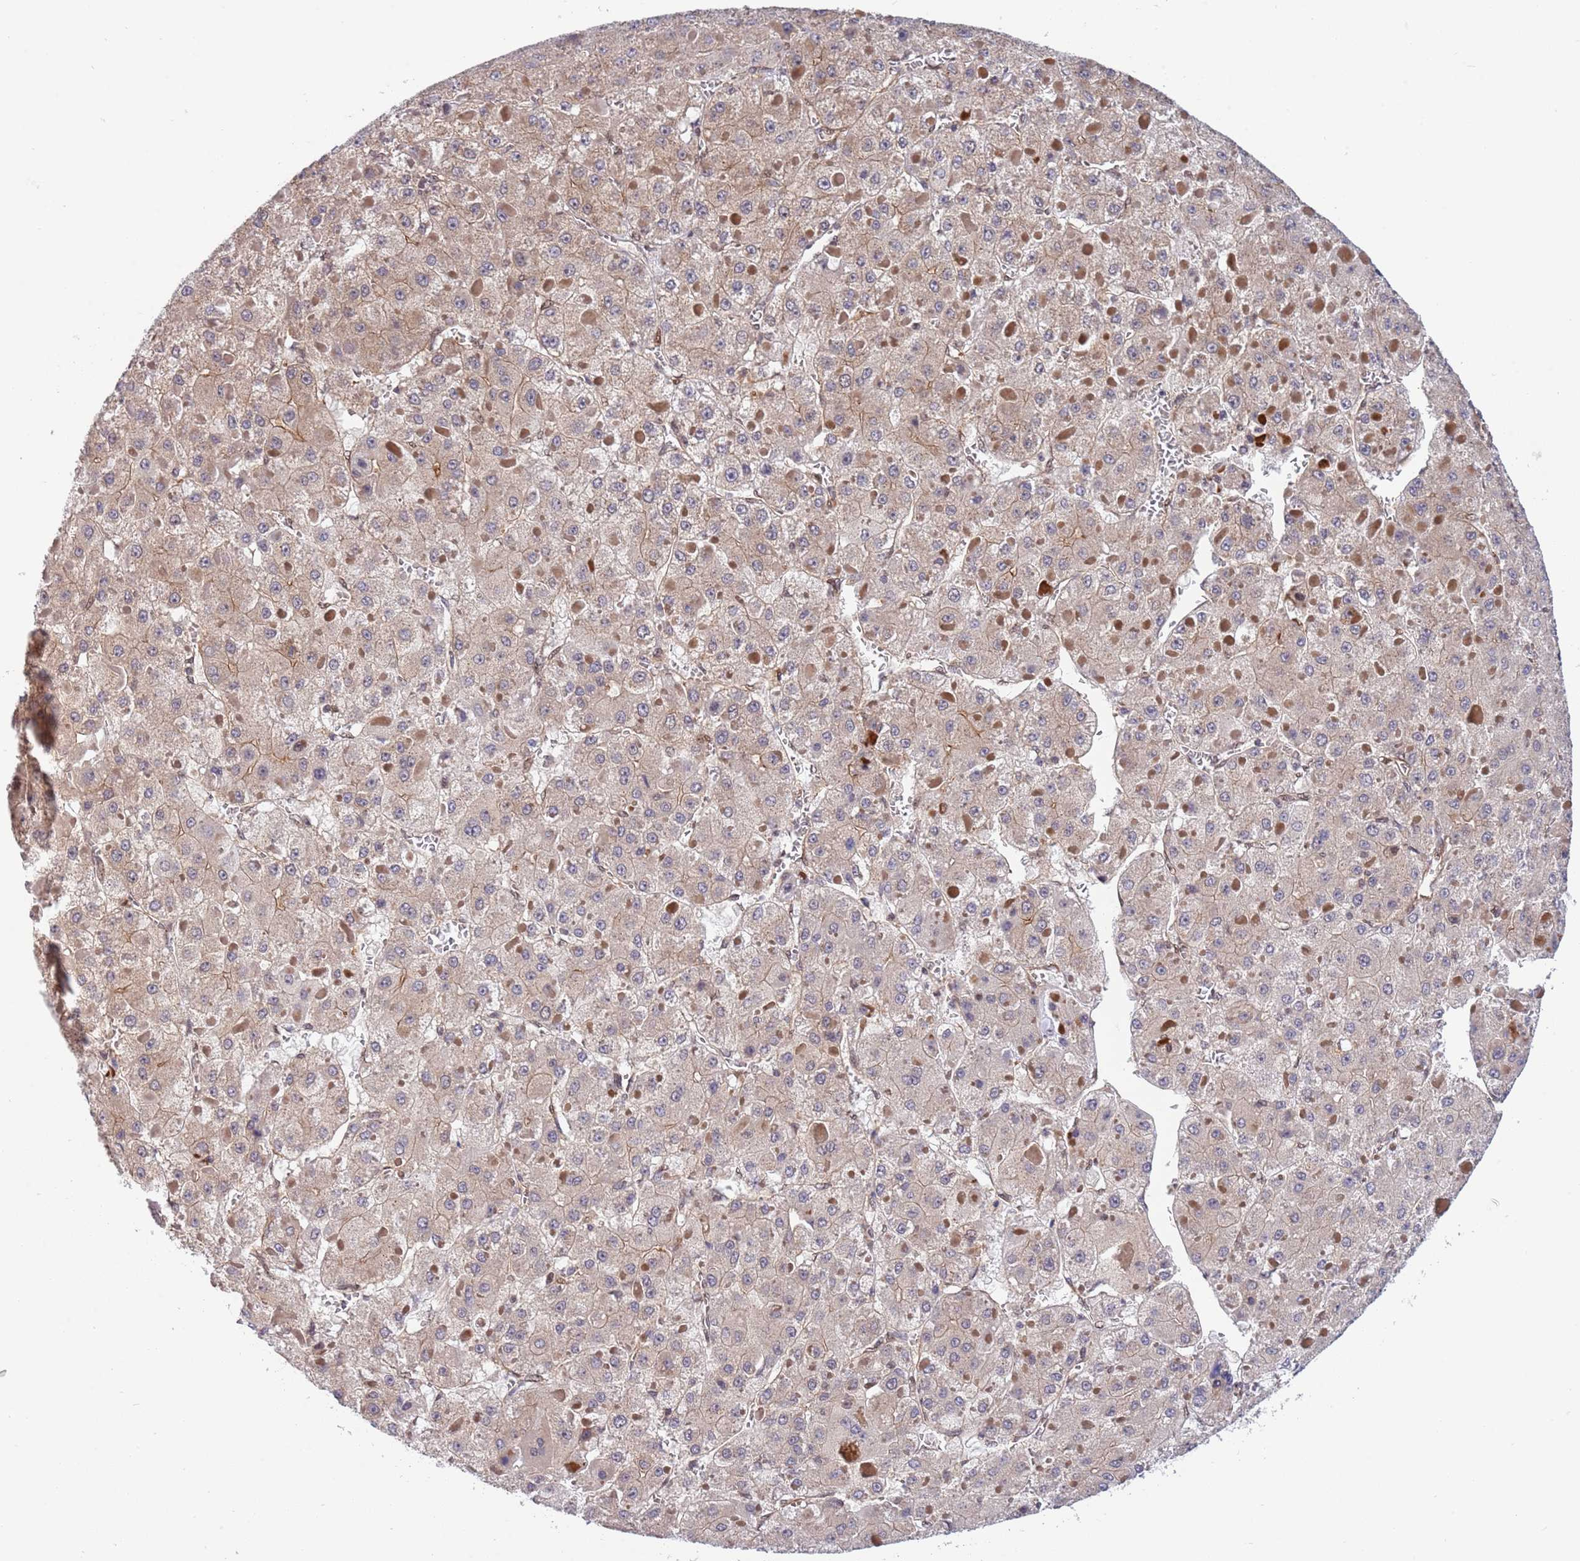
{"staining": {"intensity": "weak", "quantity": "25%-75%", "location": "cytoplasmic/membranous"}, "tissue": "liver cancer", "cell_type": "Tumor cells", "image_type": "cancer", "snomed": [{"axis": "morphology", "description": "Carcinoma, Hepatocellular, NOS"}, {"axis": "topography", "description": "Liver"}], "caption": "Protein staining reveals weak cytoplasmic/membranous expression in about 25%-75% of tumor cells in liver cancer. (DAB IHC with brightfield microscopy, high magnification).", "gene": "TBX10", "patient": {"sex": "female", "age": 73}}